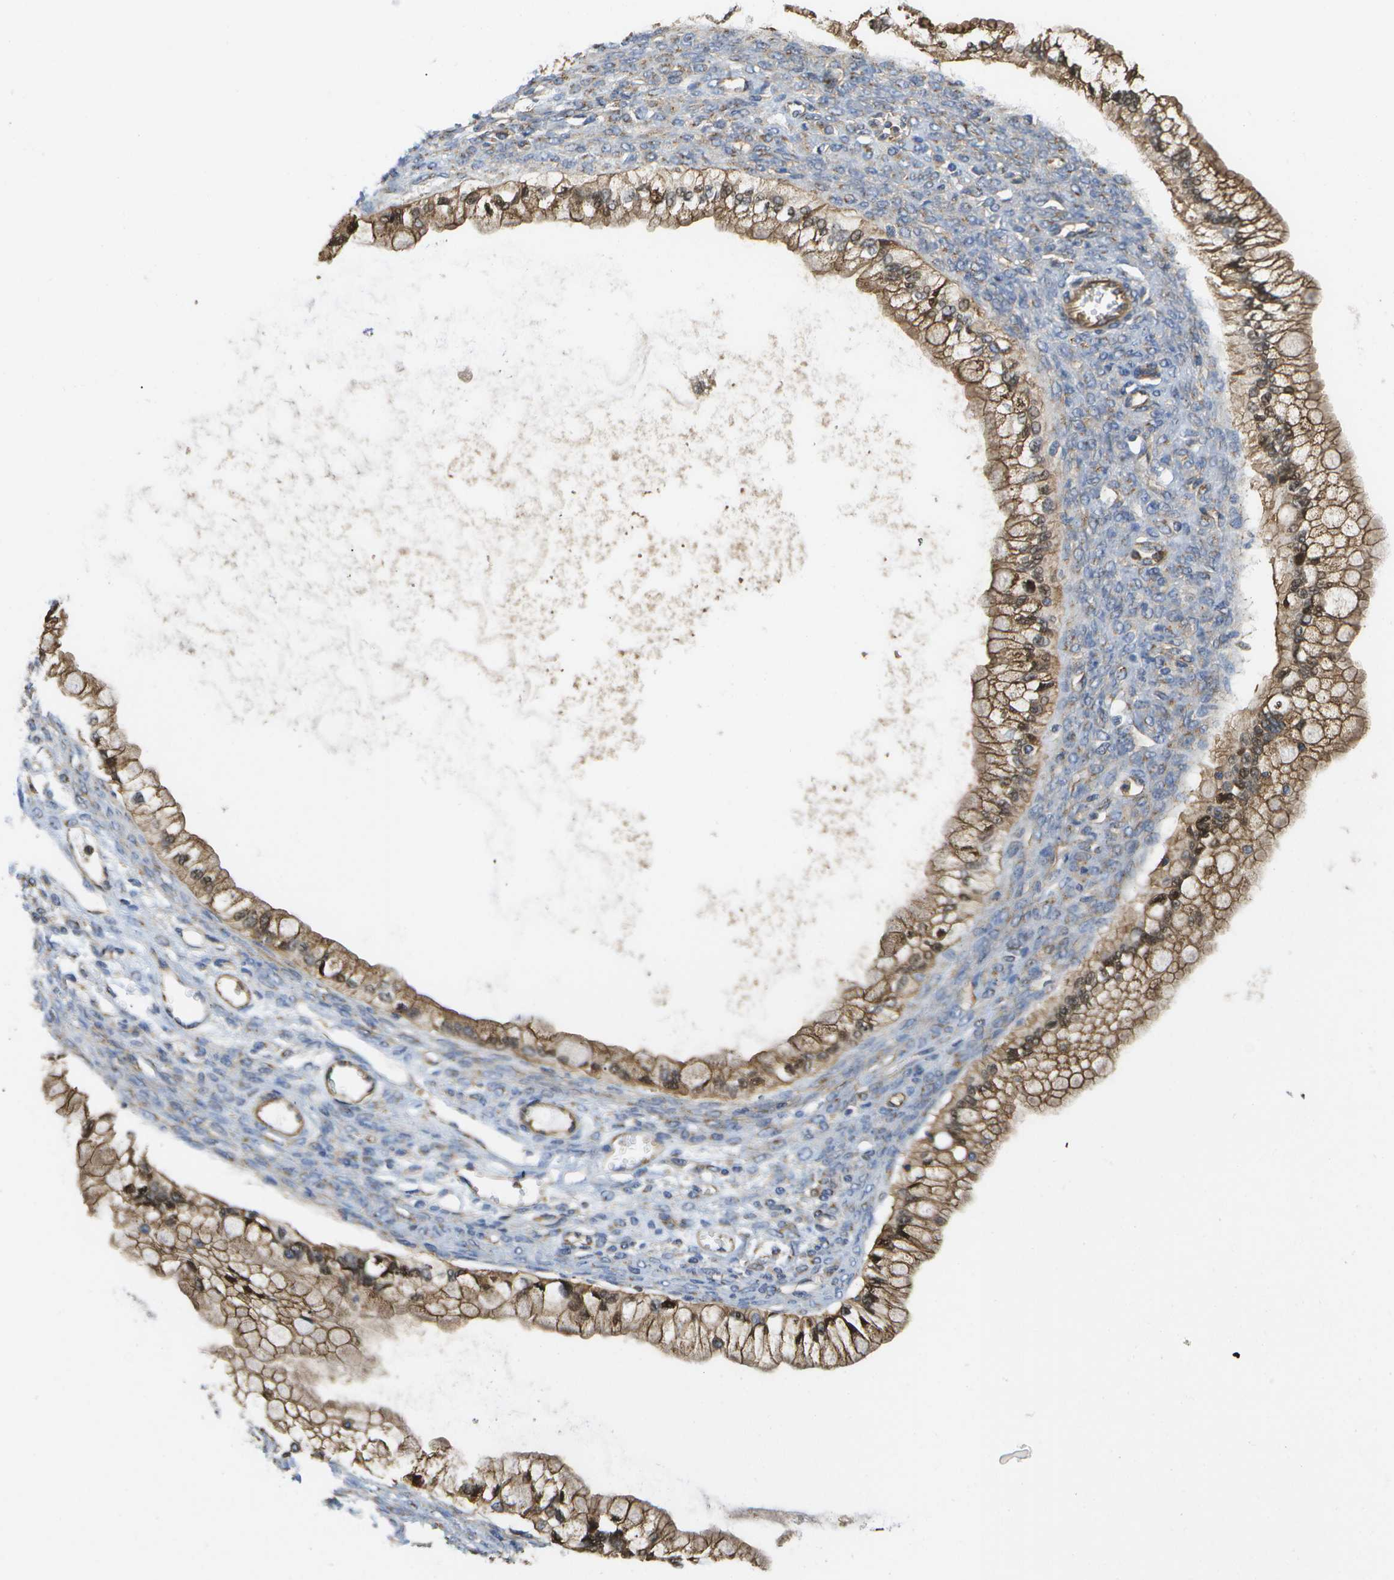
{"staining": {"intensity": "moderate", "quantity": ">75%", "location": "cytoplasmic/membranous"}, "tissue": "ovarian cancer", "cell_type": "Tumor cells", "image_type": "cancer", "snomed": [{"axis": "morphology", "description": "Cystadenocarcinoma, mucinous, NOS"}, {"axis": "topography", "description": "Ovary"}], "caption": "Immunohistochemistry (IHC) (DAB) staining of ovarian mucinous cystadenocarcinoma shows moderate cytoplasmic/membranous protein positivity in about >75% of tumor cells. The staining was performed using DAB (3,3'-diaminobenzidine), with brown indicating positive protein expression. Nuclei are stained blue with hematoxylin.", "gene": "BST2", "patient": {"sex": "female", "age": 57}}